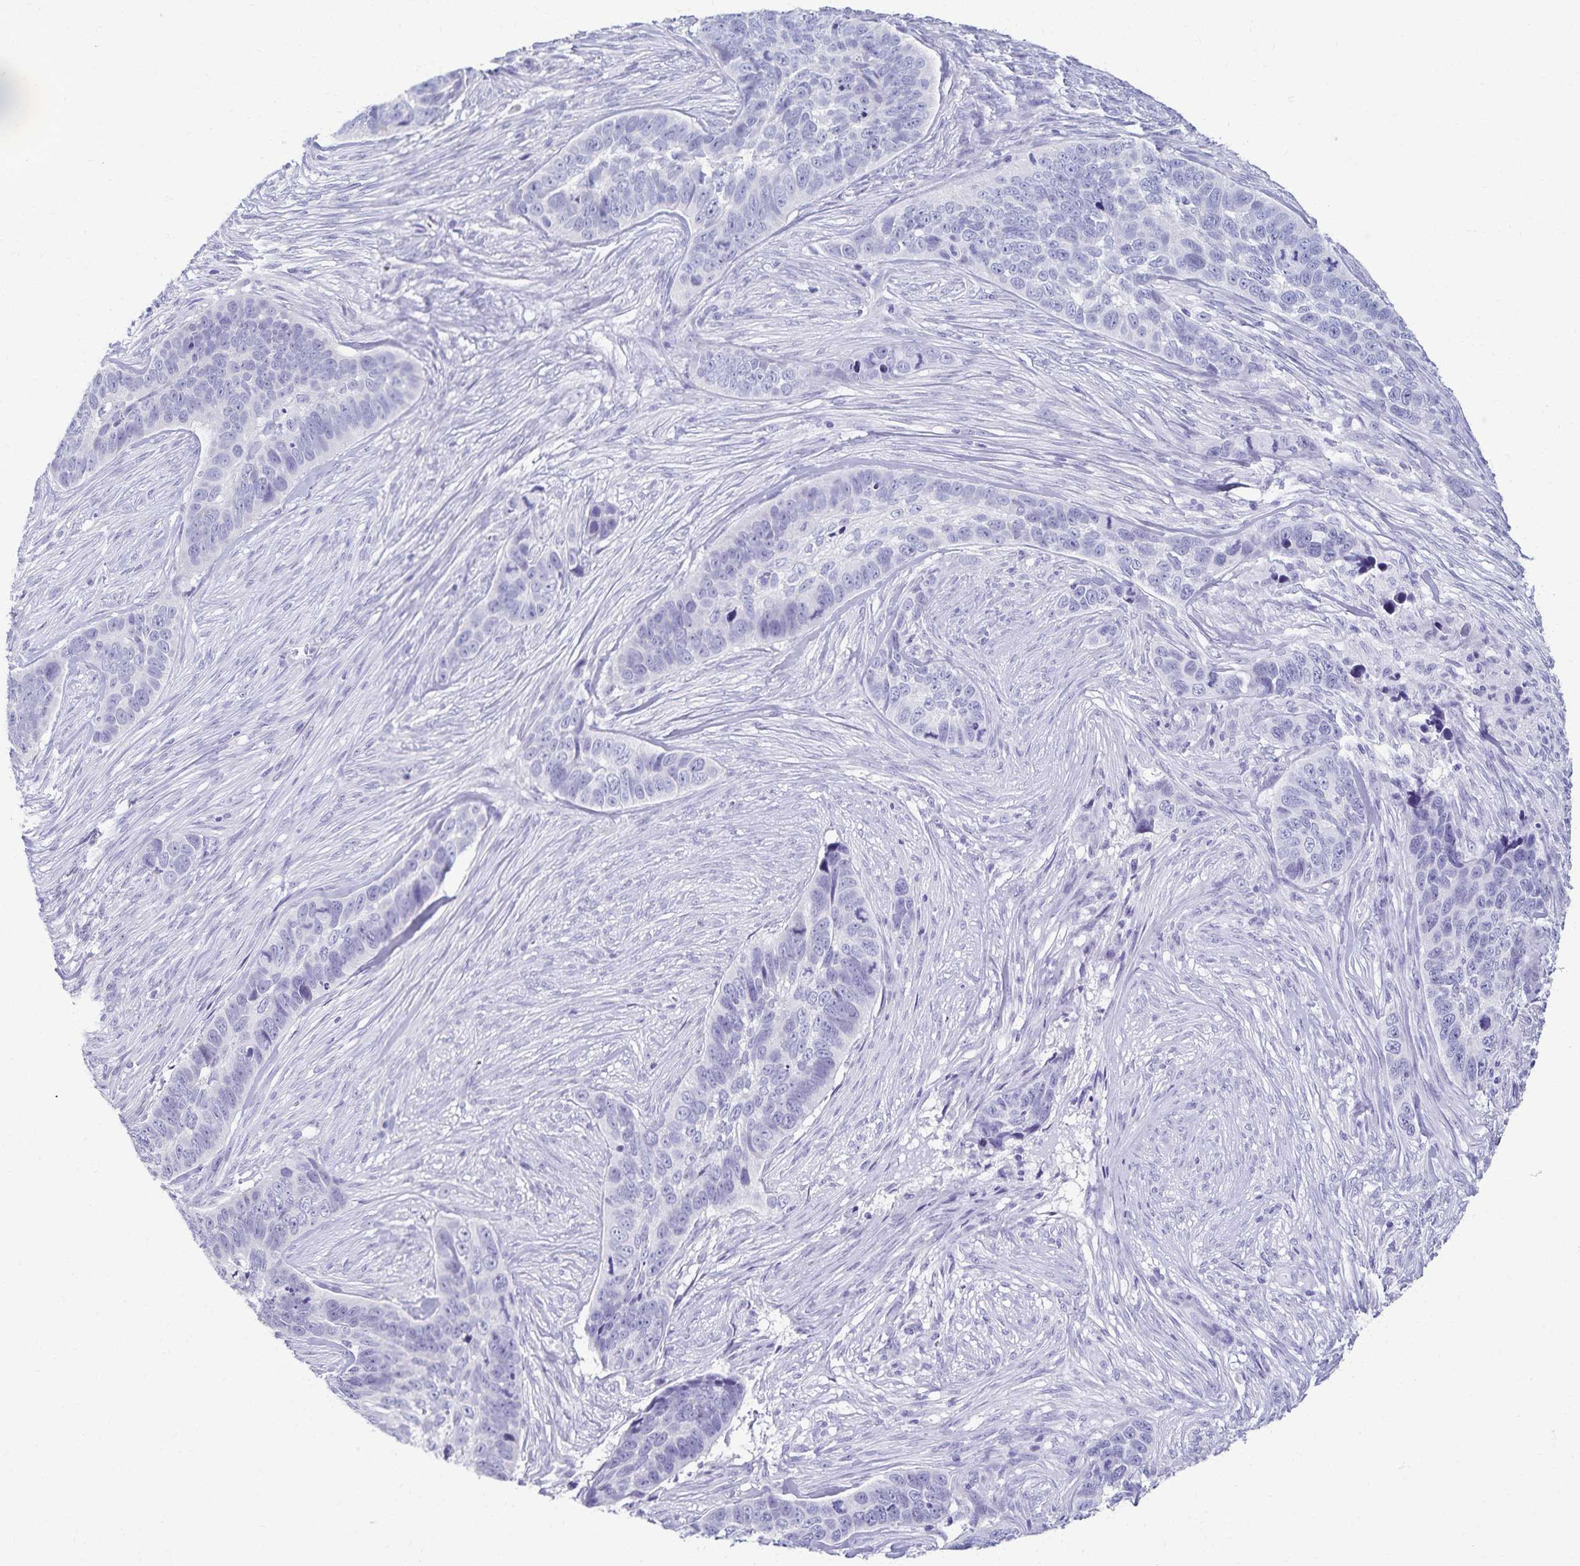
{"staining": {"intensity": "negative", "quantity": "none", "location": "none"}, "tissue": "skin cancer", "cell_type": "Tumor cells", "image_type": "cancer", "snomed": [{"axis": "morphology", "description": "Basal cell carcinoma"}, {"axis": "topography", "description": "Skin"}], "caption": "Immunohistochemistry (IHC) photomicrograph of human skin cancer stained for a protein (brown), which displays no positivity in tumor cells. Nuclei are stained in blue.", "gene": "C2orf50", "patient": {"sex": "female", "age": 82}}